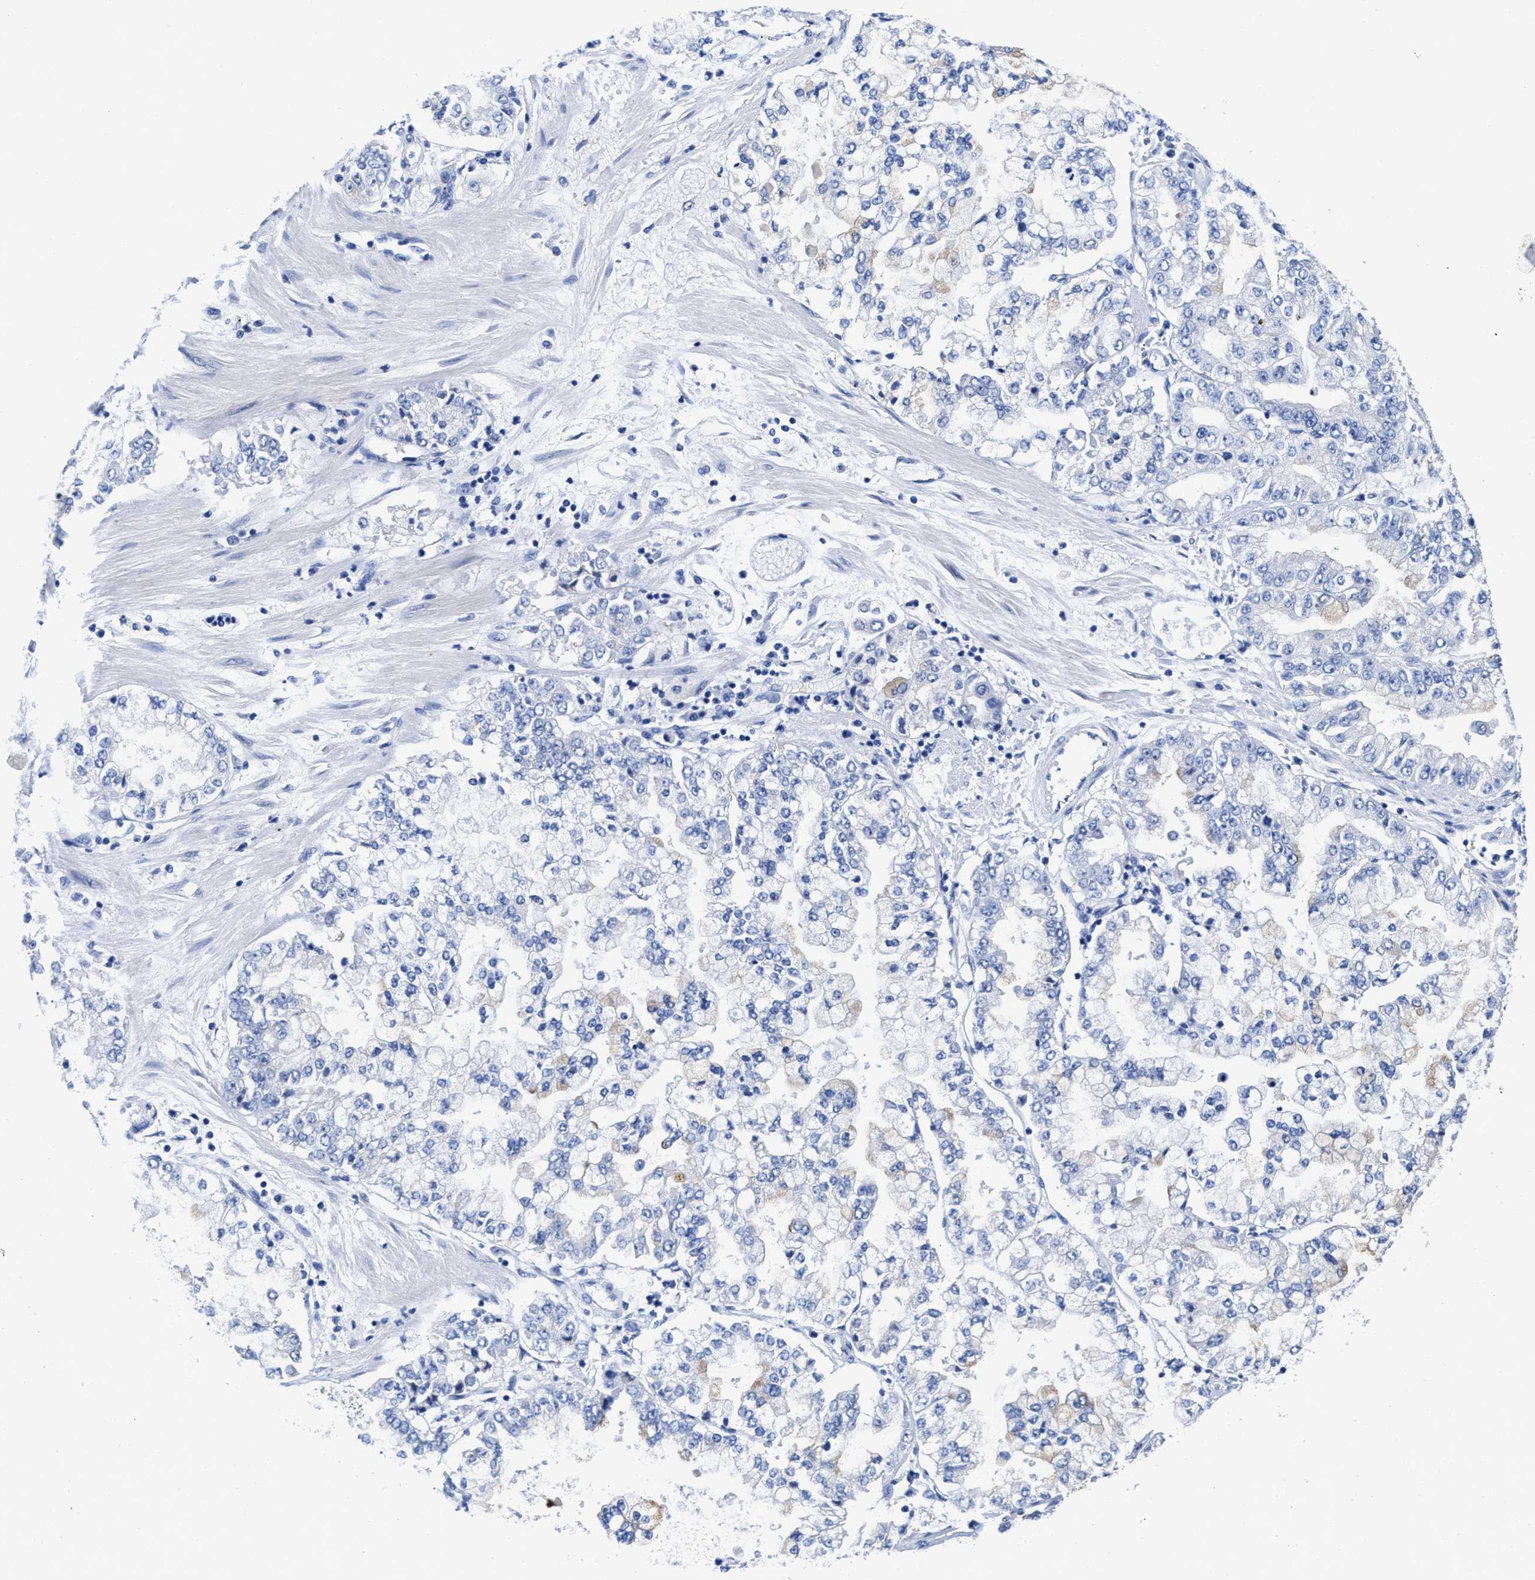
{"staining": {"intensity": "negative", "quantity": "none", "location": "none"}, "tissue": "stomach cancer", "cell_type": "Tumor cells", "image_type": "cancer", "snomed": [{"axis": "morphology", "description": "Adenocarcinoma, NOS"}, {"axis": "topography", "description": "Stomach"}], "caption": "Immunohistochemistry (IHC) histopathology image of neoplastic tissue: stomach adenocarcinoma stained with DAB (3,3'-diaminobenzidine) reveals no significant protein positivity in tumor cells.", "gene": "HOOK1", "patient": {"sex": "male", "age": 76}}